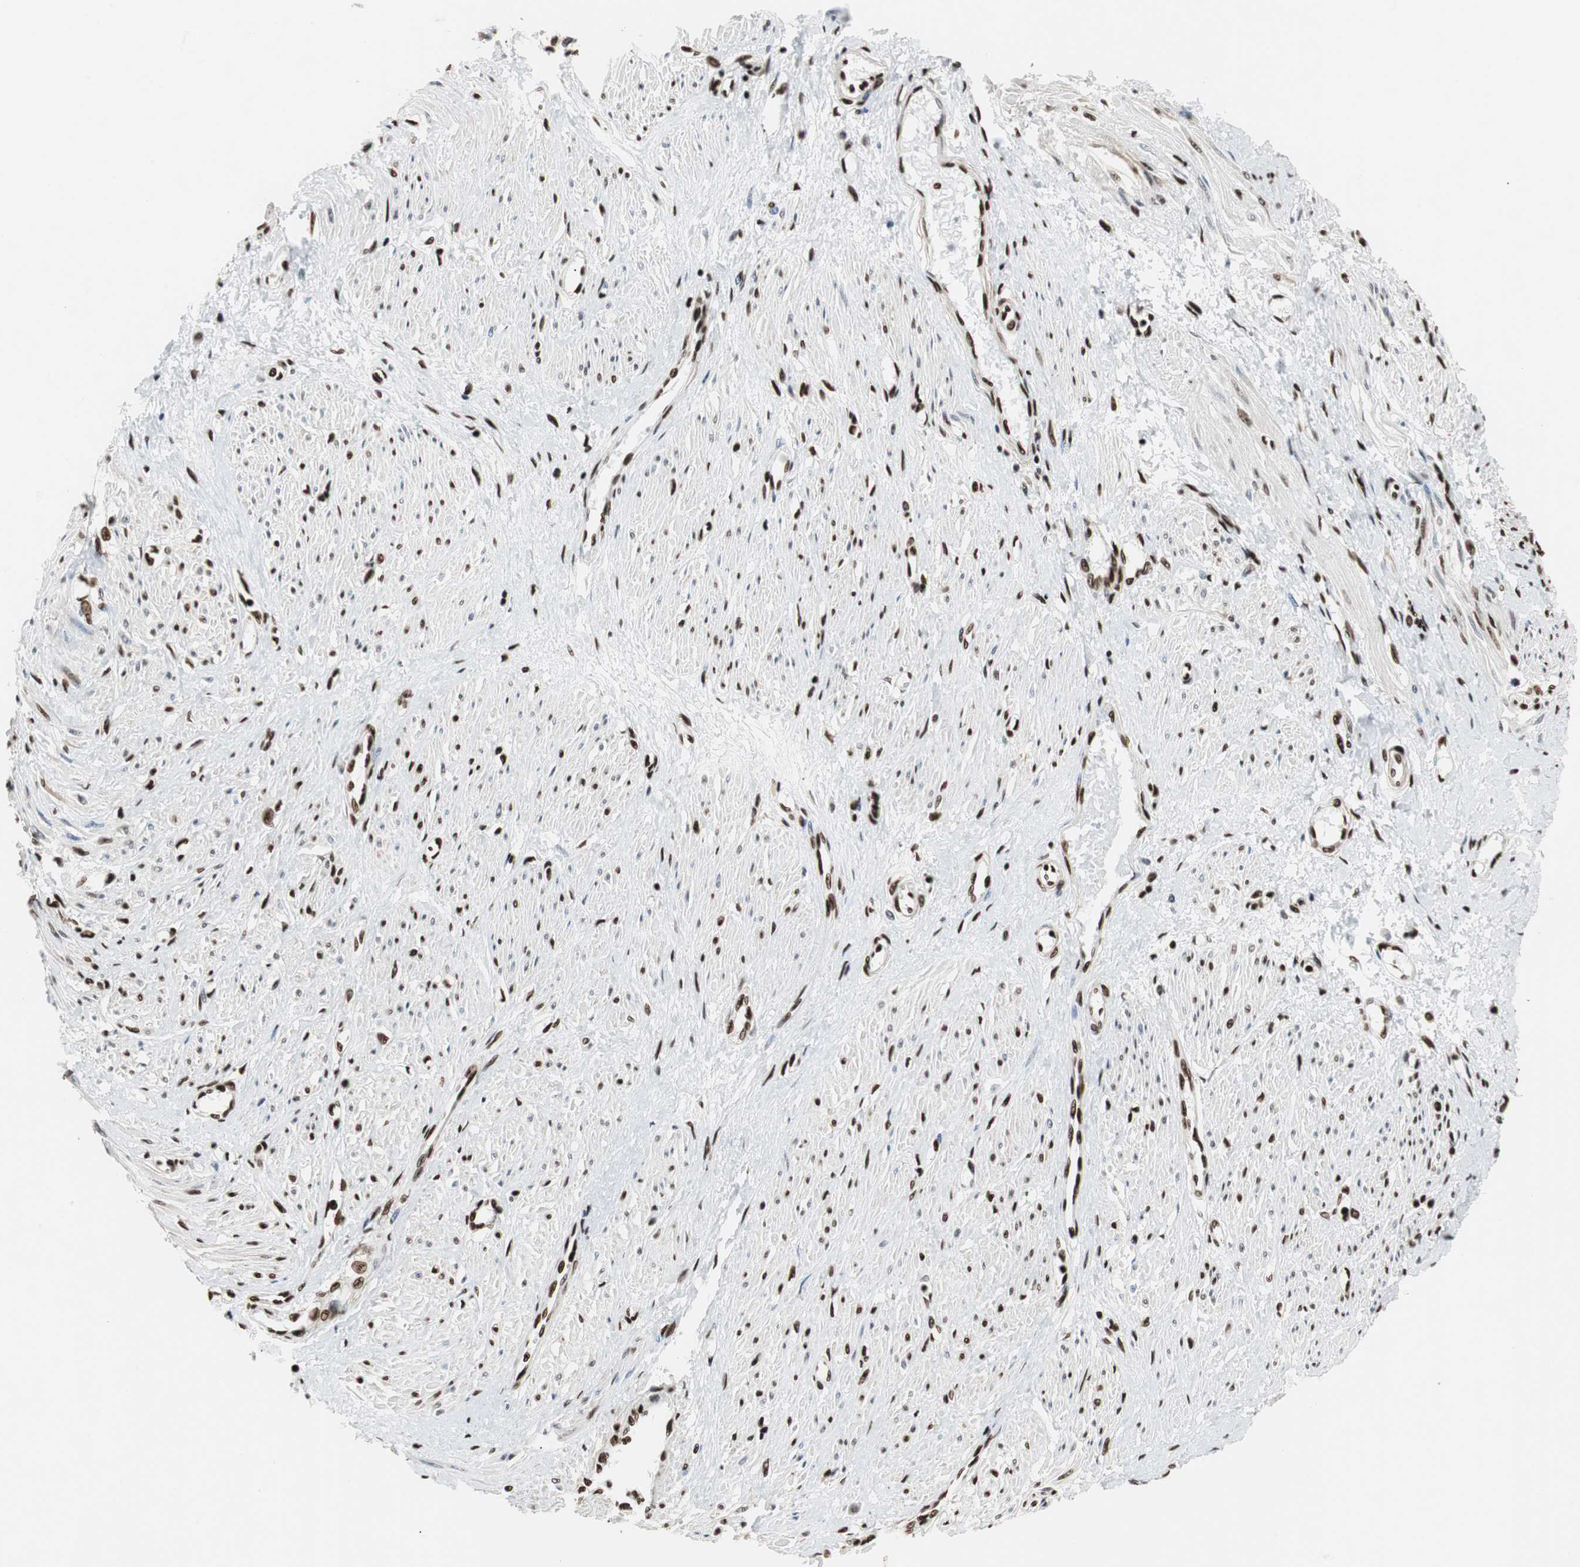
{"staining": {"intensity": "strong", "quantity": ">75%", "location": "nuclear"}, "tissue": "smooth muscle", "cell_type": "Smooth muscle cells", "image_type": "normal", "snomed": [{"axis": "morphology", "description": "Normal tissue, NOS"}, {"axis": "topography", "description": "Smooth muscle"}, {"axis": "topography", "description": "Uterus"}], "caption": "Smooth muscle cells reveal strong nuclear staining in about >75% of cells in normal smooth muscle.", "gene": "MTA2", "patient": {"sex": "female", "age": 39}}